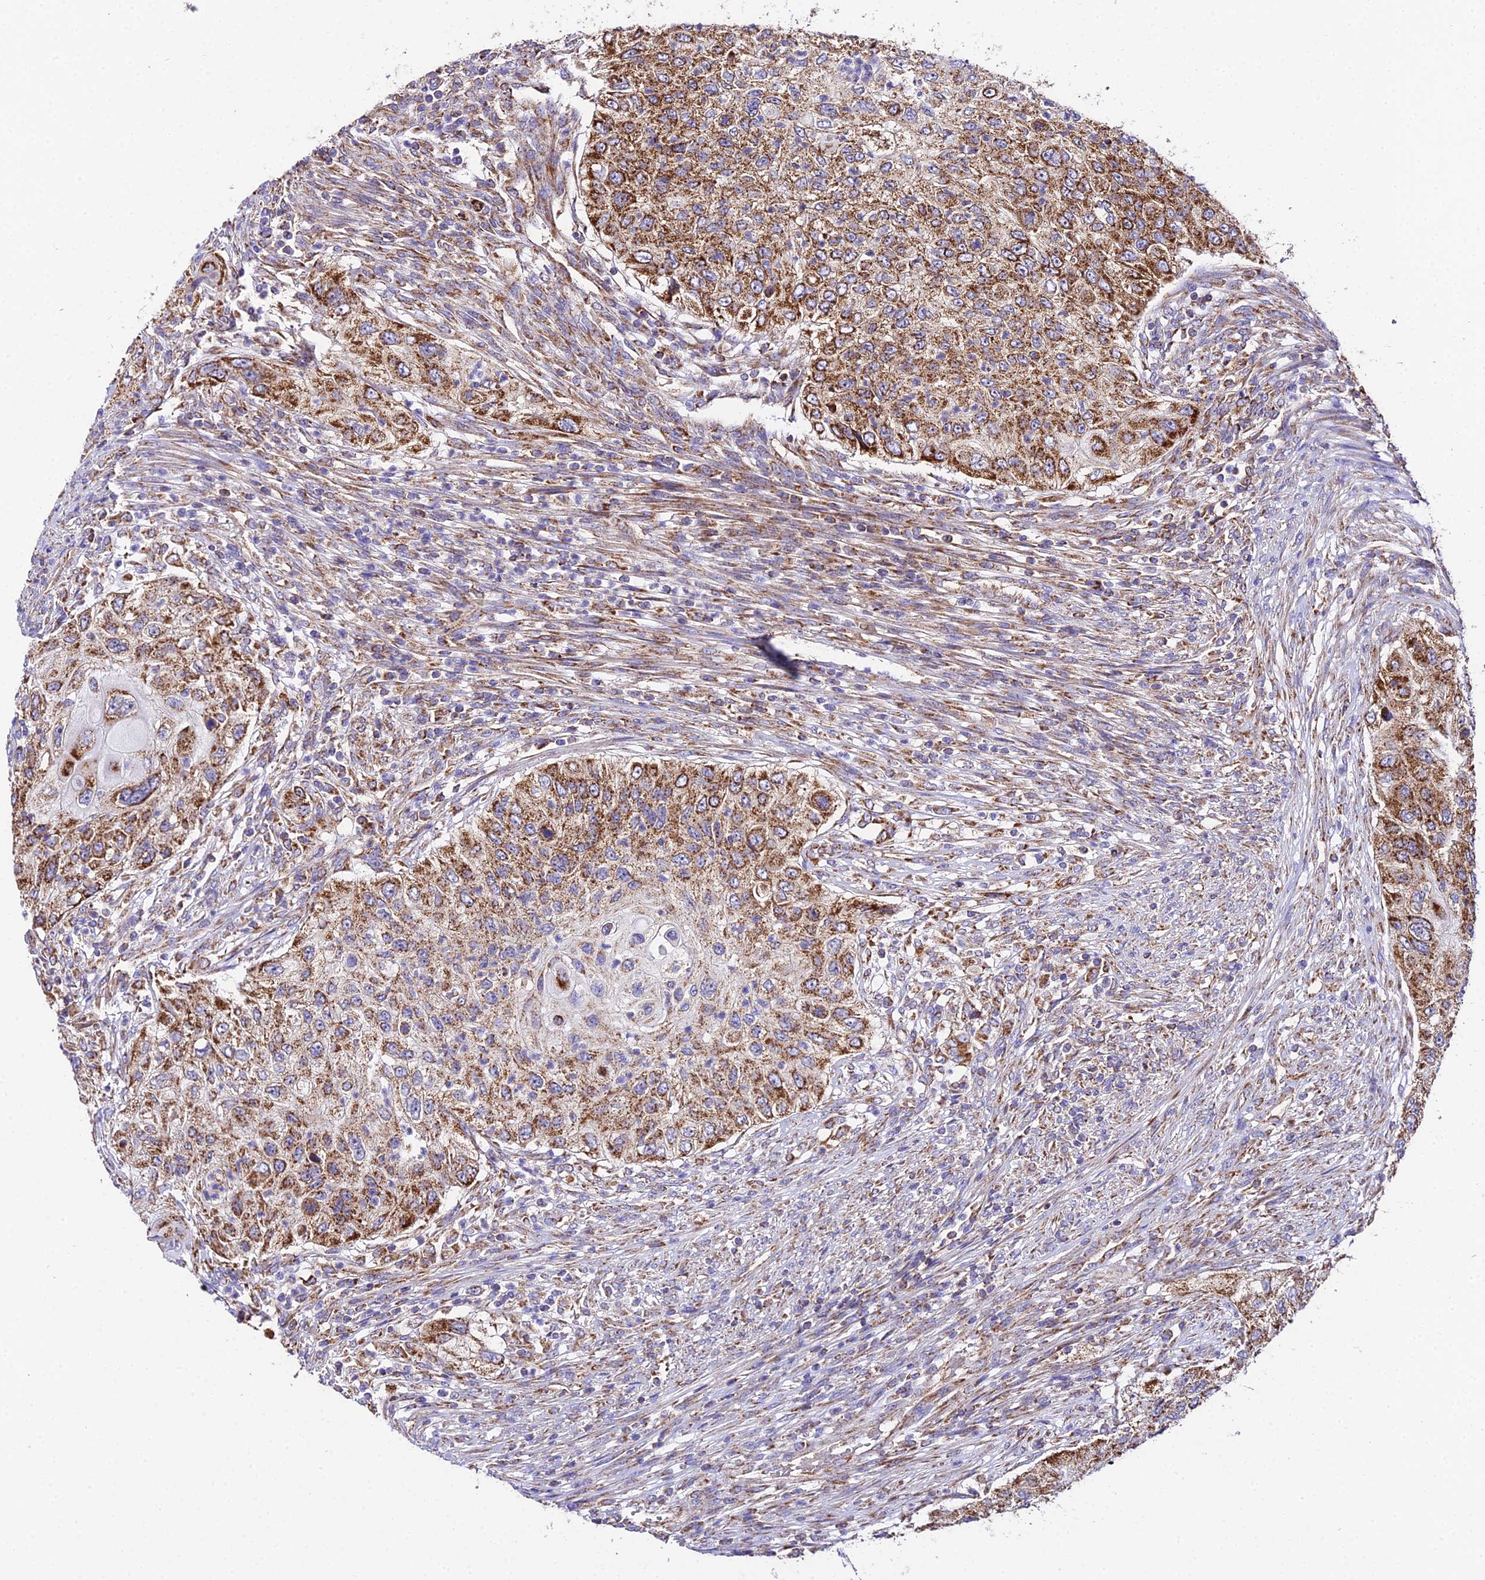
{"staining": {"intensity": "moderate", "quantity": ">75%", "location": "cytoplasmic/membranous"}, "tissue": "urothelial cancer", "cell_type": "Tumor cells", "image_type": "cancer", "snomed": [{"axis": "morphology", "description": "Urothelial carcinoma, High grade"}, {"axis": "topography", "description": "Urinary bladder"}], "caption": "Protein analysis of urothelial cancer tissue displays moderate cytoplasmic/membranous positivity in about >75% of tumor cells. The staining is performed using DAB brown chromogen to label protein expression. The nuclei are counter-stained blue using hematoxylin.", "gene": "OCIAD1", "patient": {"sex": "female", "age": 60}}